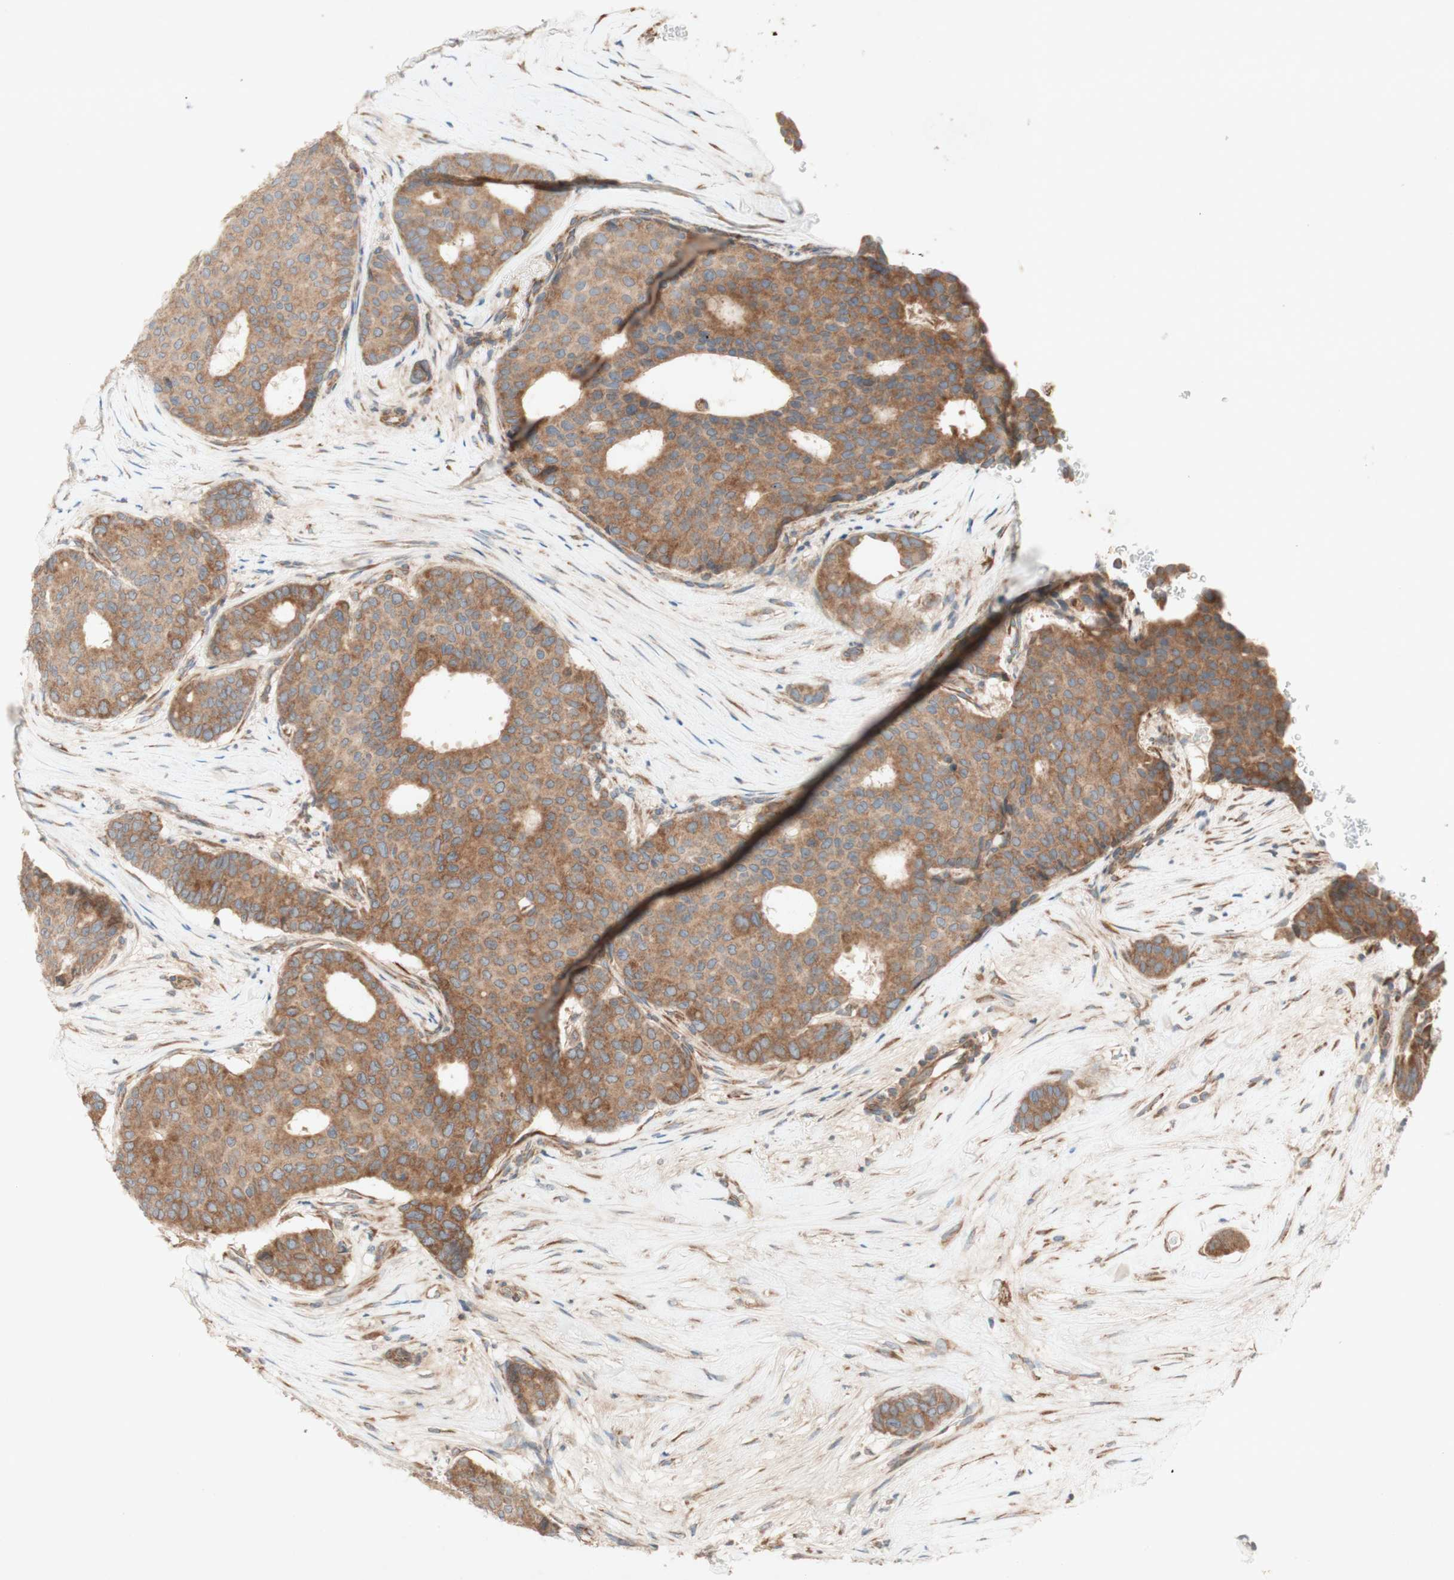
{"staining": {"intensity": "moderate", "quantity": ">75%", "location": "cytoplasmic/membranous"}, "tissue": "breast cancer", "cell_type": "Tumor cells", "image_type": "cancer", "snomed": [{"axis": "morphology", "description": "Duct carcinoma"}, {"axis": "topography", "description": "Breast"}], "caption": "Immunohistochemical staining of breast invasive ductal carcinoma reveals medium levels of moderate cytoplasmic/membranous protein expression in about >75% of tumor cells.", "gene": "SOCS2", "patient": {"sex": "female", "age": 75}}